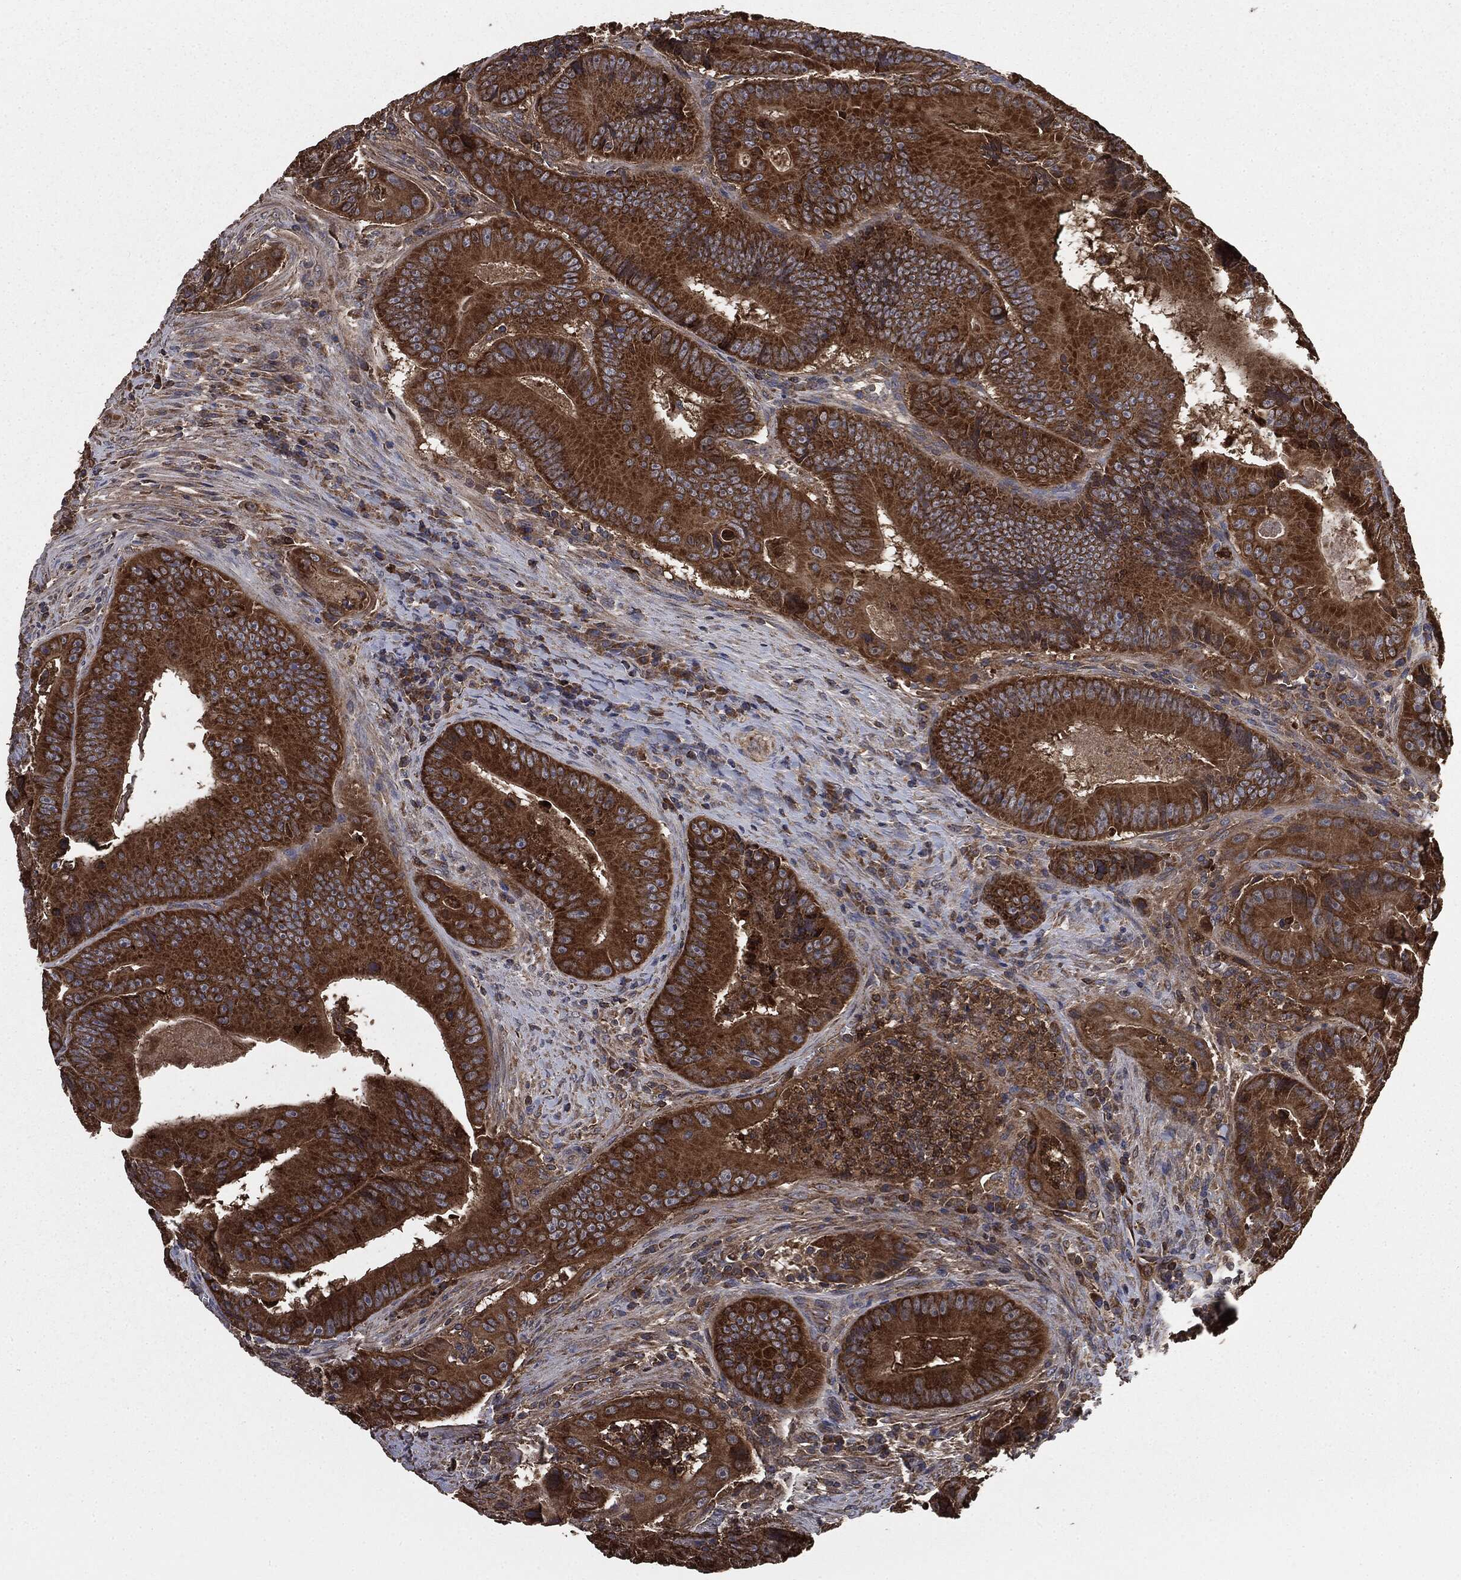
{"staining": {"intensity": "strong", "quantity": ">75%", "location": "cytoplasmic/membranous"}, "tissue": "colorectal cancer", "cell_type": "Tumor cells", "image_type": "cancer", "snomed": [{"axis": "morphology", "description": "Adenocarcinoma, NOS"}, {"axis": "topography", "description": "Colon"}], "caption": "This image displays colorectal cancer (adenocarcinoma) stained with IHC to label a protein in brown. The cytoplasmic/membranous of tumor cells show strong positivity for the protein. Nuclei are counter-stained blue.", "gene": "MAPK6", "patient": {"sex": "female", "age": 86}}